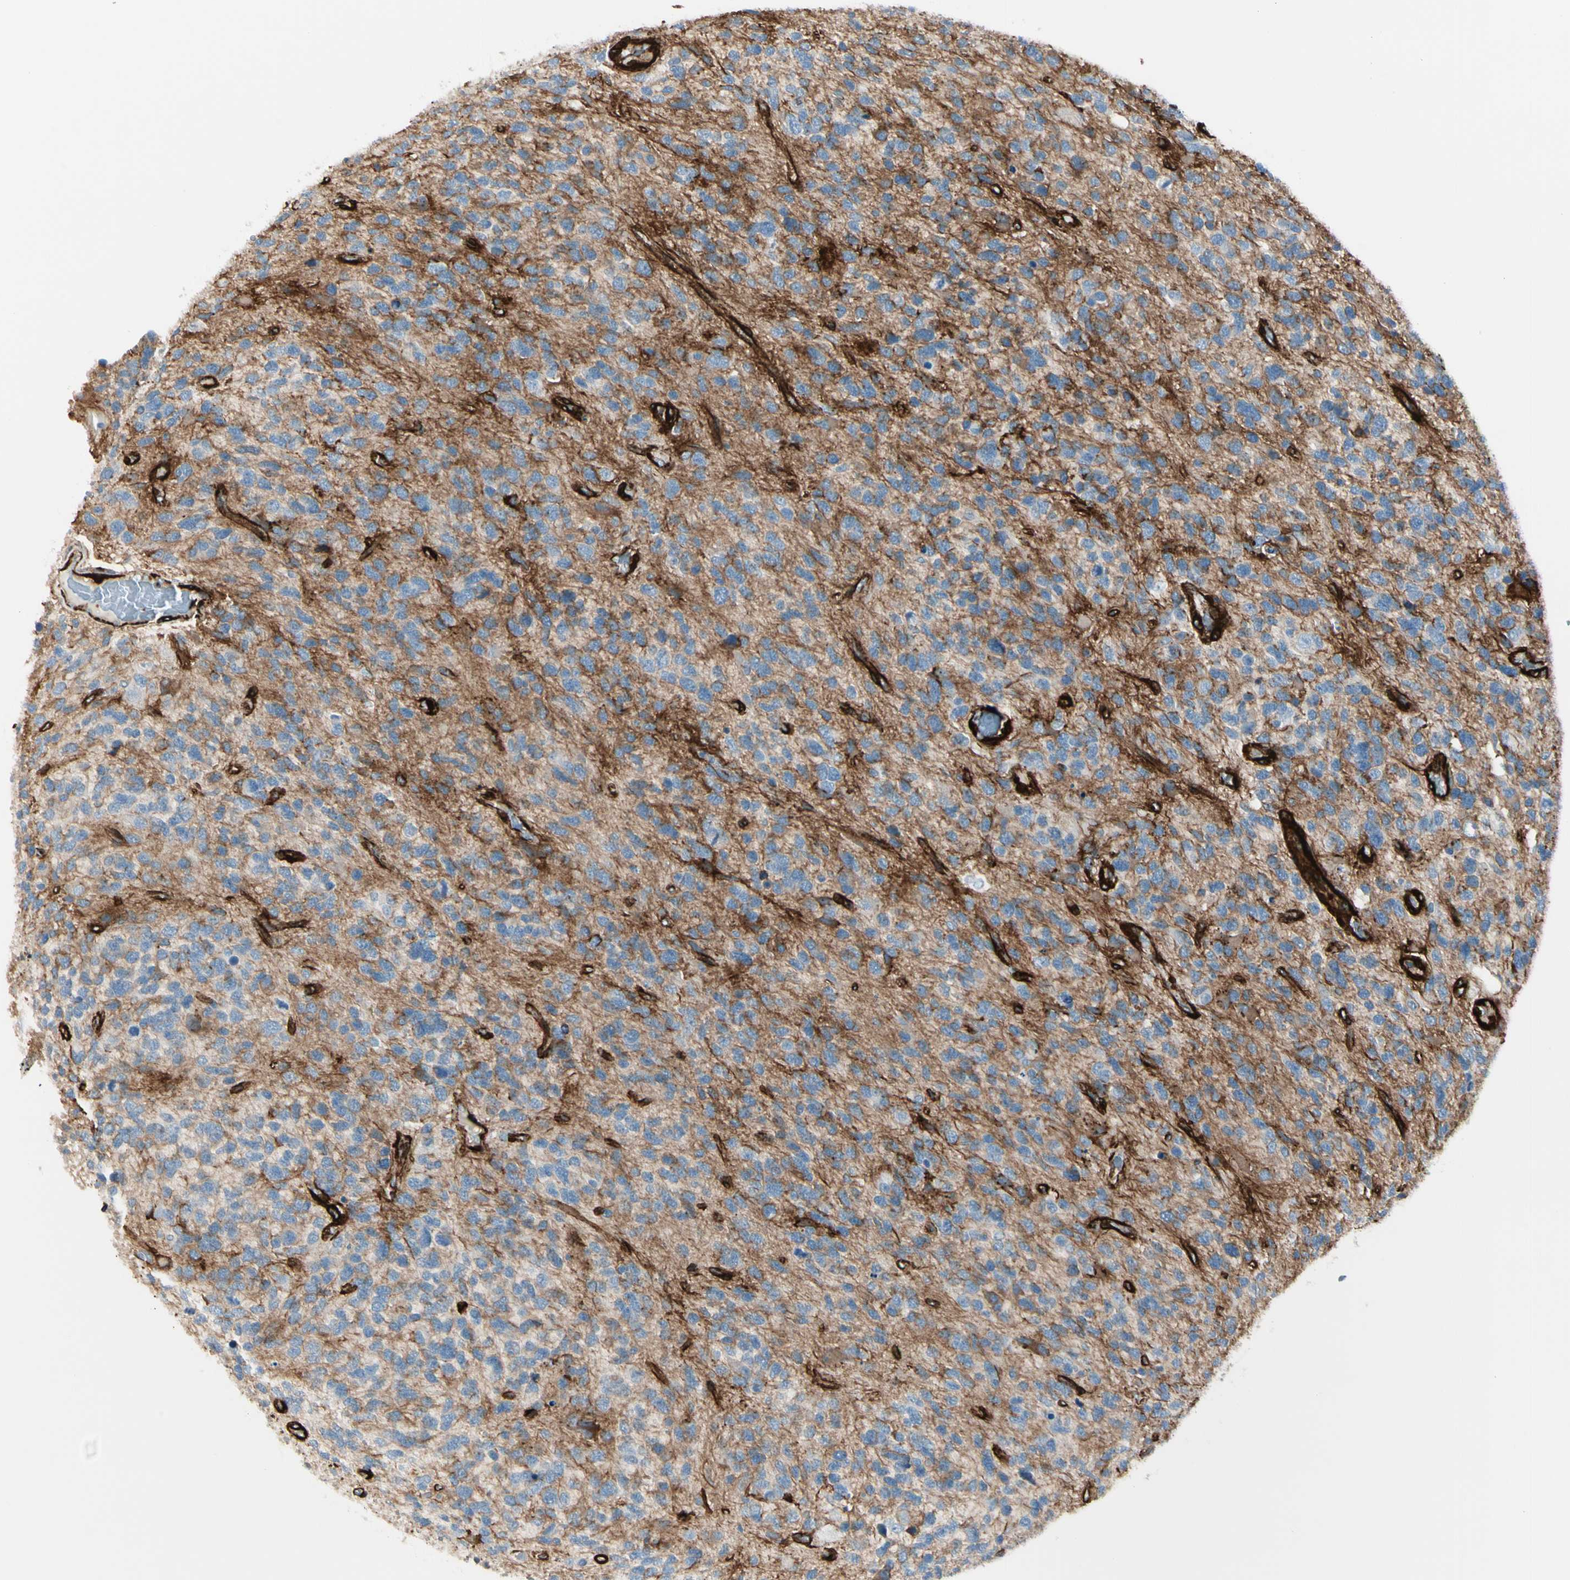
{"staining": {"intensity": "weak", "quantity": "25%-75%", "location": "cytoplasmic/membranous"}, "tissue": "glioma", "cell_type": "Tumor cells", "image_type": "cancer", "snomed": [{"axis": "morphology", "description": "Glioma, malignant, High grade"}, {"axis": "topography", "description": "Brain"}], "caption": "The immunohistochemical stain shows weak cytoplasmic/membranous positivity in tumor cells of glioma tissue.", "gene": "CALD1", "patient": {"sex": "female", "age": 58}}